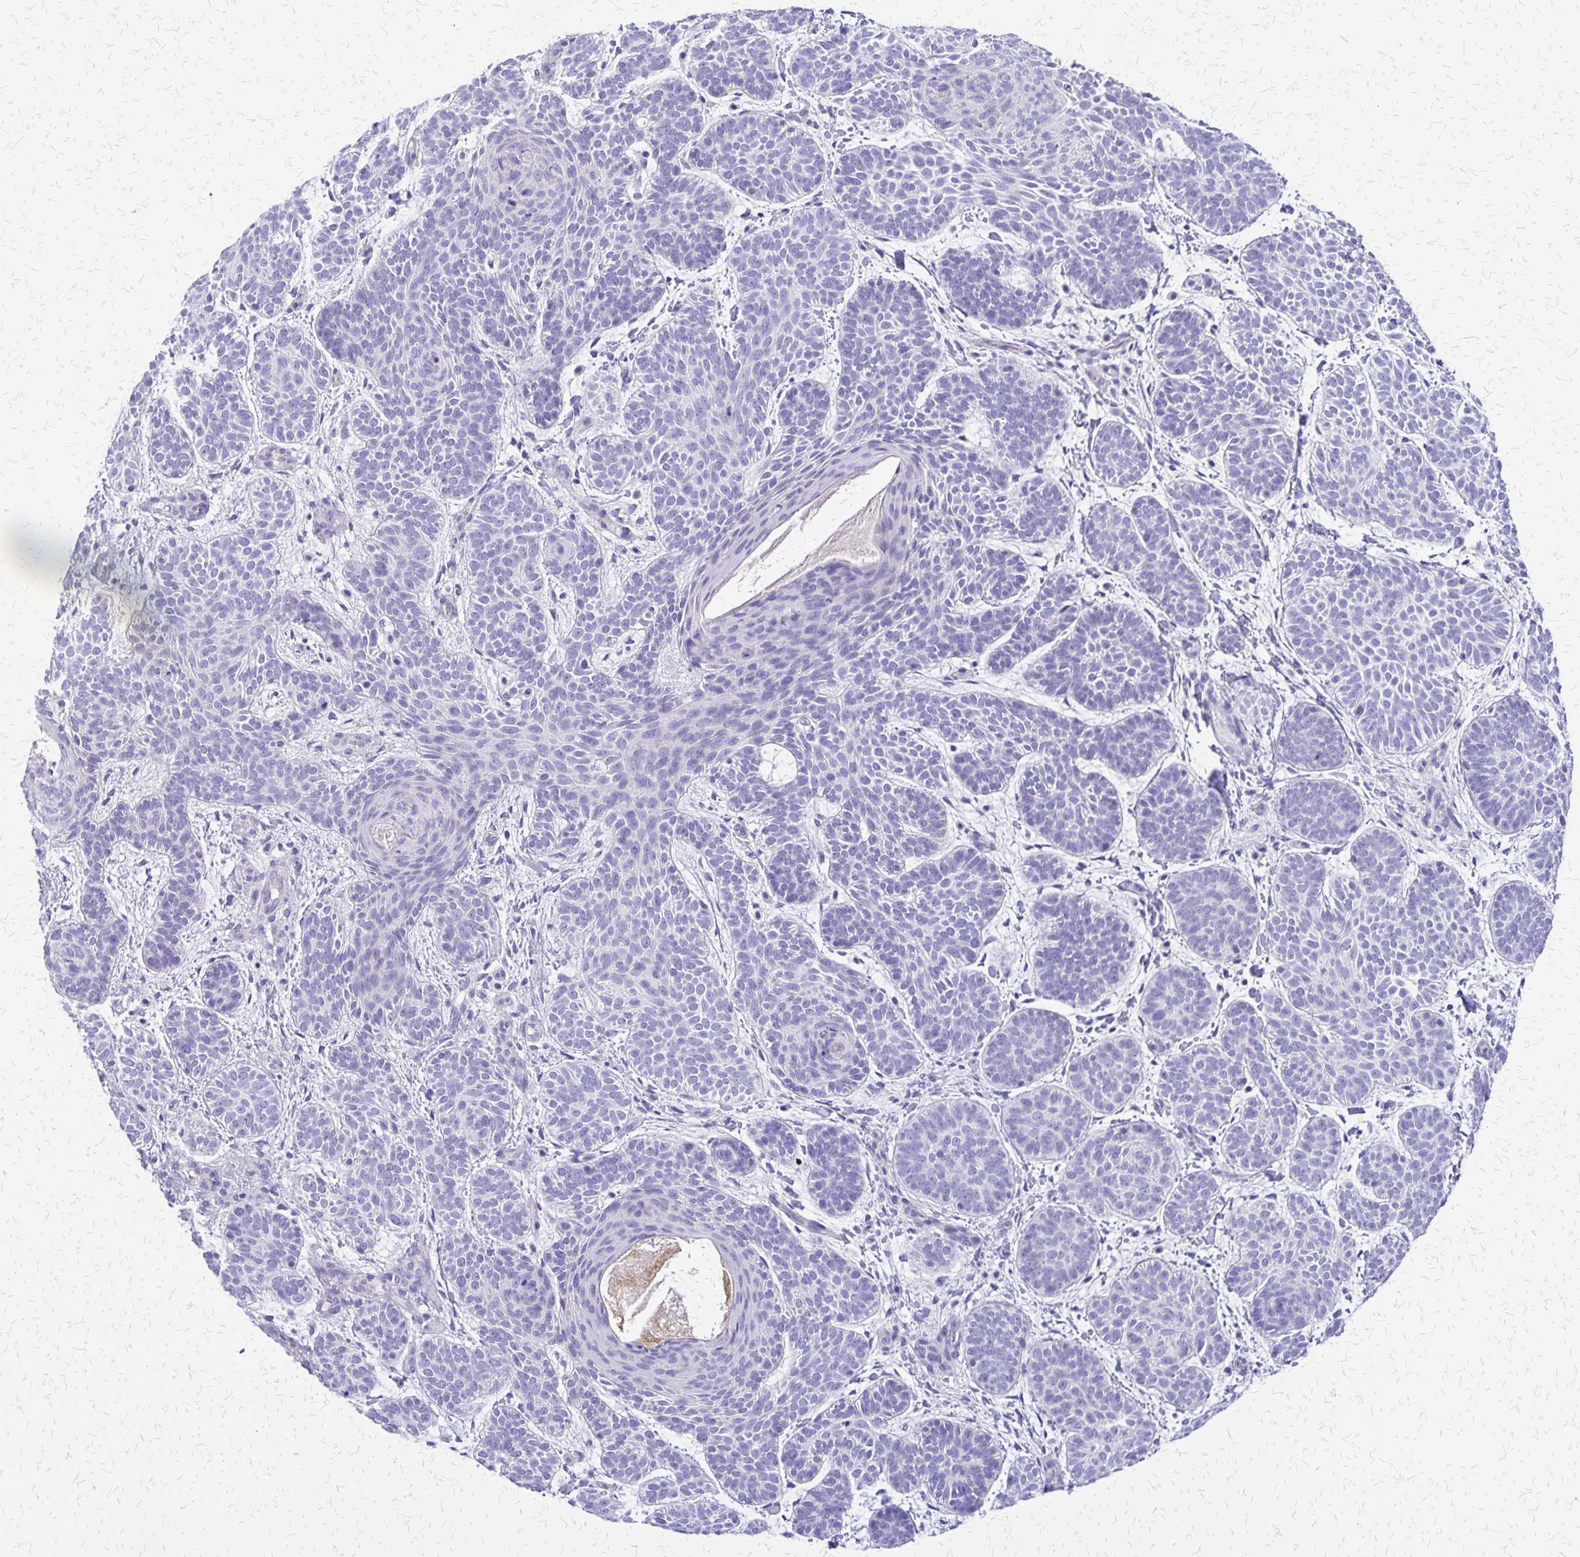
{"staining": {"intensity": "negative", "quantity": "none", "location": "none"}, "tissue": "skin cancer", "cell_type": "Tumor cells", "image_type": "cancer", "snomed": [{"axis": "morphology", "description": "Basal cell carcinoma"}, {"axis": "topography", "description": "Skin"}], "caption": "Immunohistochemistry (IHC) micrograph of neoplastic tissue: human skin cancer (basal cell carcinoma) stained with DAB demonstrates no significant protein positivity in tumor cells.", "gene": "SI", "patient": {"sex": "female", "age": 82}}